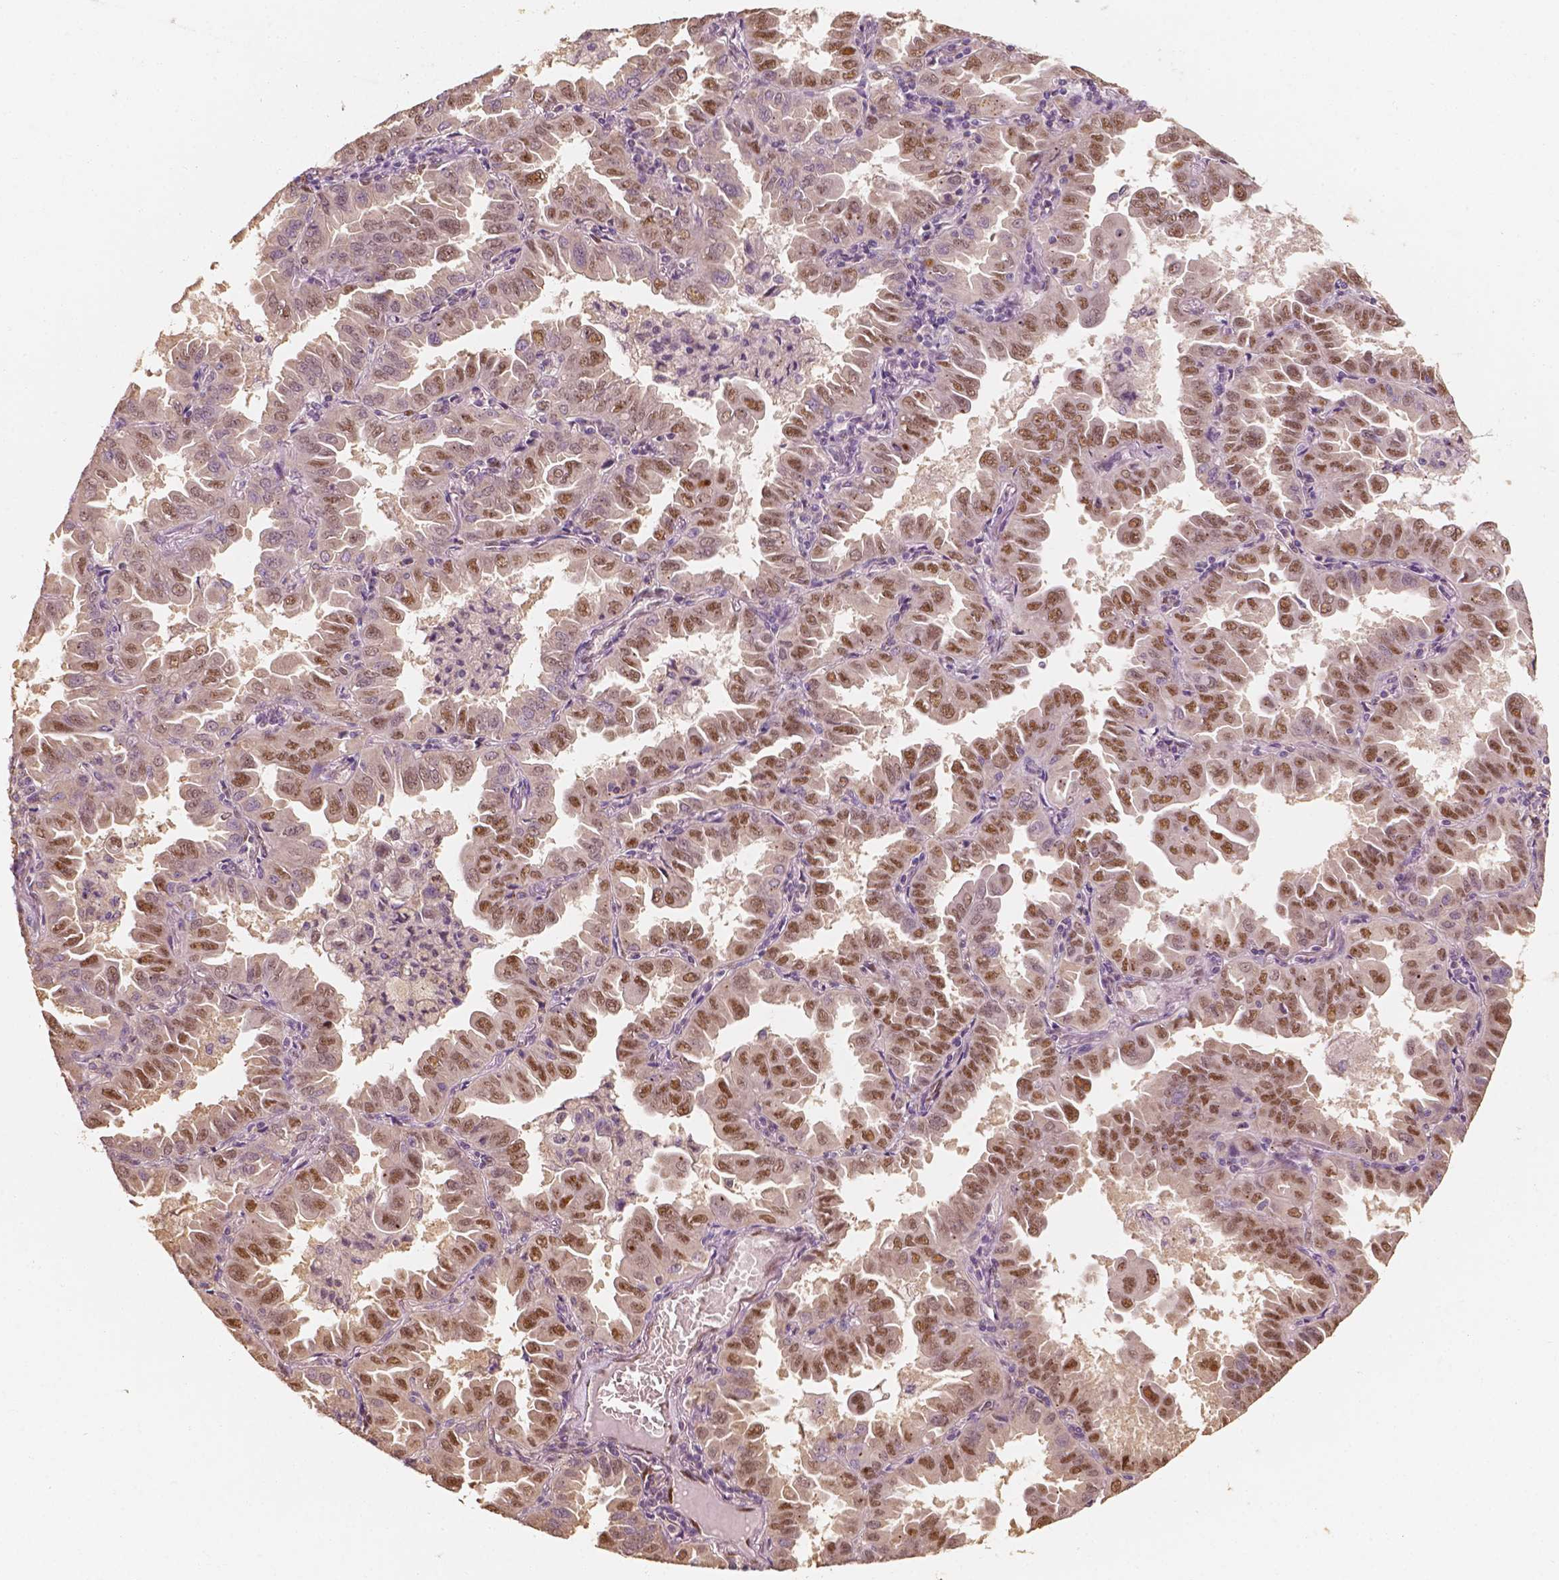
{"staining": {"intensity": "moderate", "quantity": "25%-75%", "location": "nuclear"}, "tissue": "lung cancer", "cell_type": "Tumor cells", "image_type": "cancer", "snomed": [{"axis": "morphology", "description": "Adenocarcinoma, NOS"}, {"axis": "topography", "description": "Lung"}], "caption": "Immunohistochemistry (IHC) (DAB (3,3'-diaminobenzidine)) staining of human lung adenocarcinoma reveals moderate nuclear protein positivity in approximately 25%-75% of tumor cells. The staining was performed using DAB to visualize the protein expression in brown, while the nuclei were stained in blue with hematoxylin (Magnification: 20x).", "gene": "TBC1D17", "patient": {"sex": "male", "age": 64}}